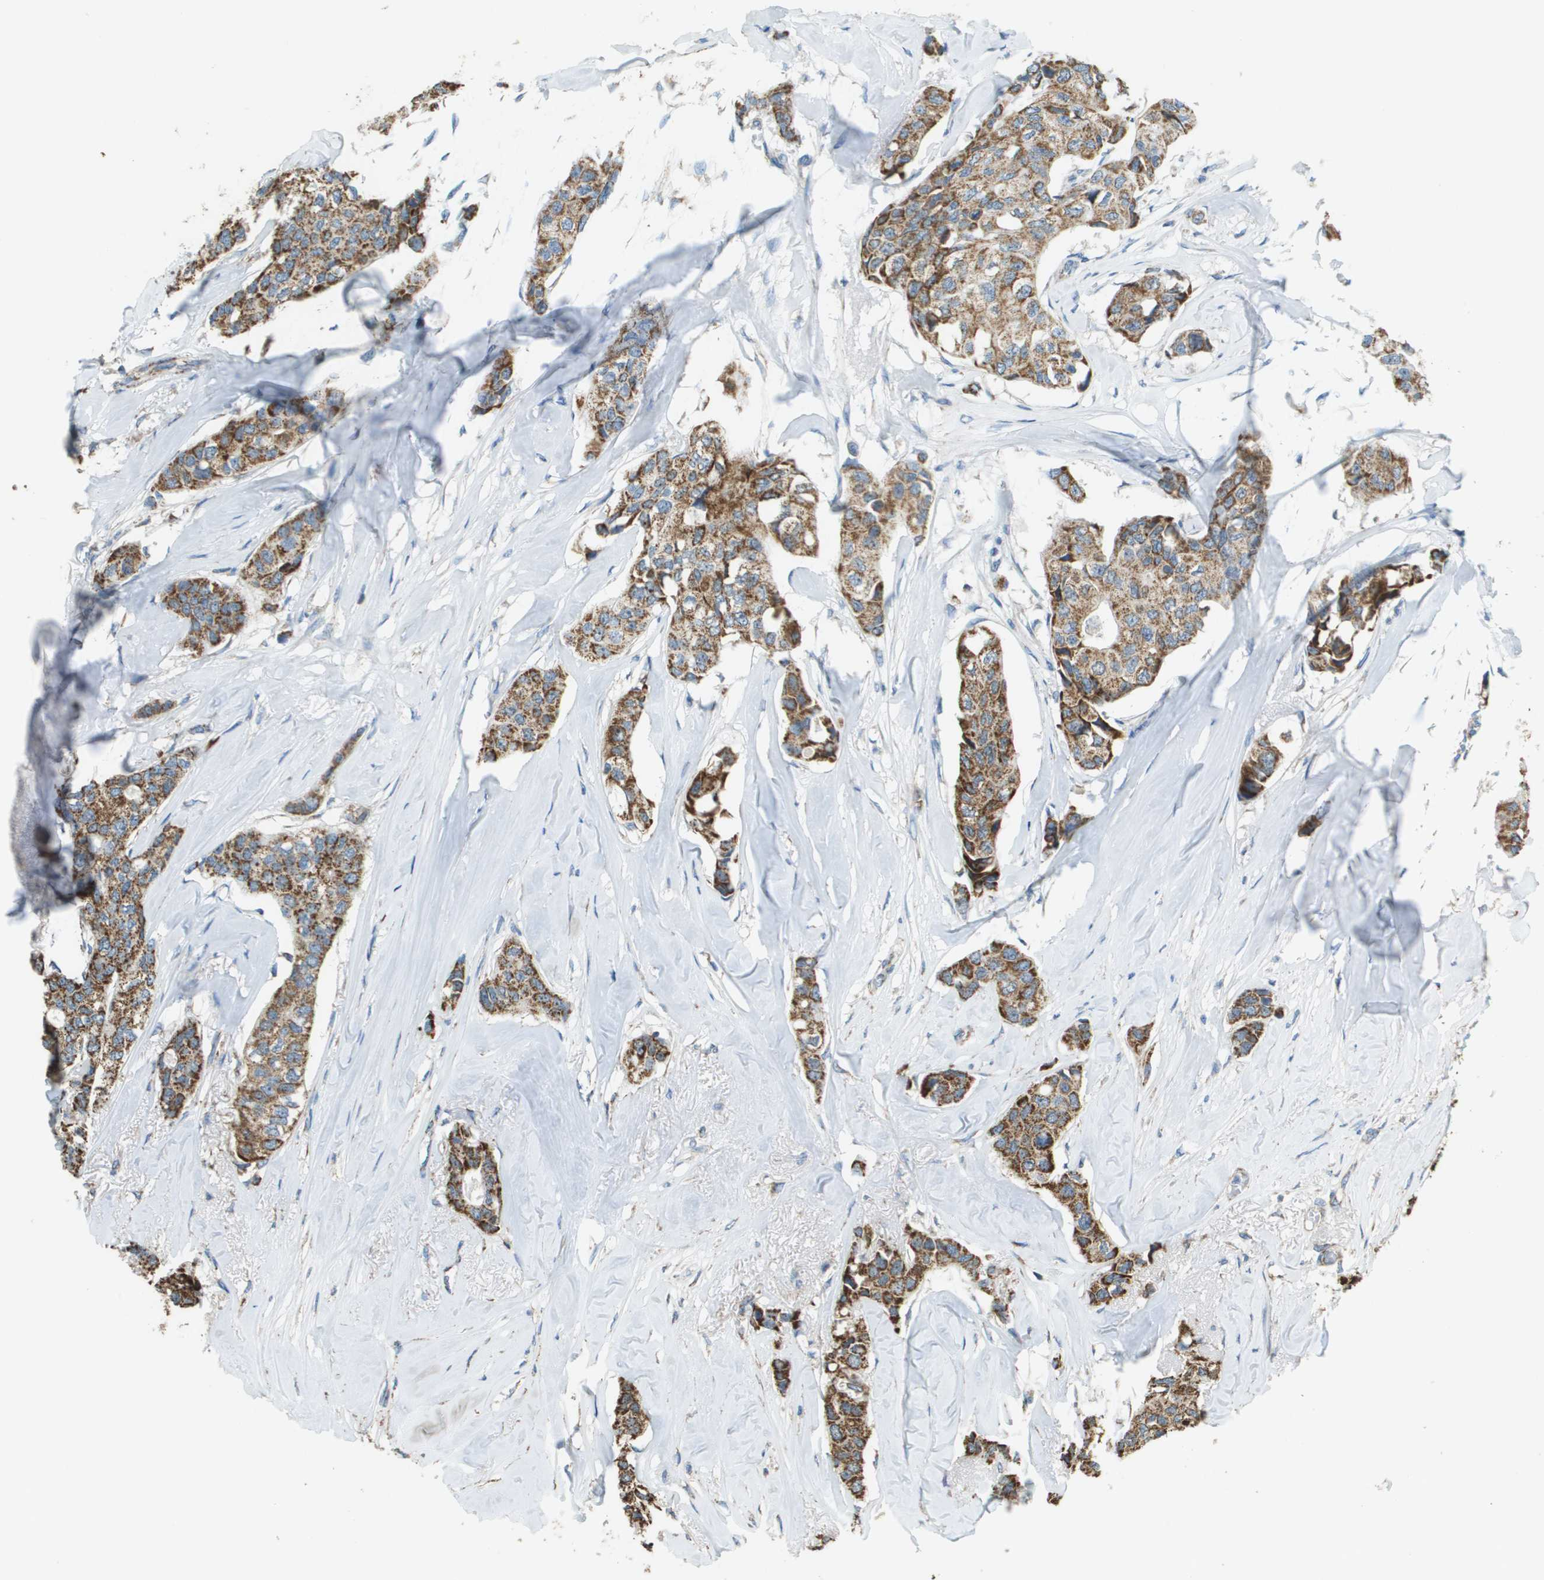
{"staining": {"intensity": "strong", "quantity": ">75%", "location": "cytoplasmic/membranous"}, "tissue": "breast cancer", "cell_type": "Tumor cells", "image_type": "cancer", "snomed": [{"axis": "morphology", "description": "Duct carcinoma"}, {"axis": "topography", "description": "Breast"}], "caption": "Immunohistochemistry (IHC) staining of breast cancer (invasive ductal carcinoma), which shows high levels of strong cytoplasmic/membranous expression in about >75% of tumor cells indicating strong cytoplasmic/membranous protein staining. The staining was performed using DAB (3,3'-diaminobenzidine) (brown) for protein detection and nuclei were counterstained in hematoxylin (blue).", "gene": "FH", "patient": {"sex": "female", "age": 80}}